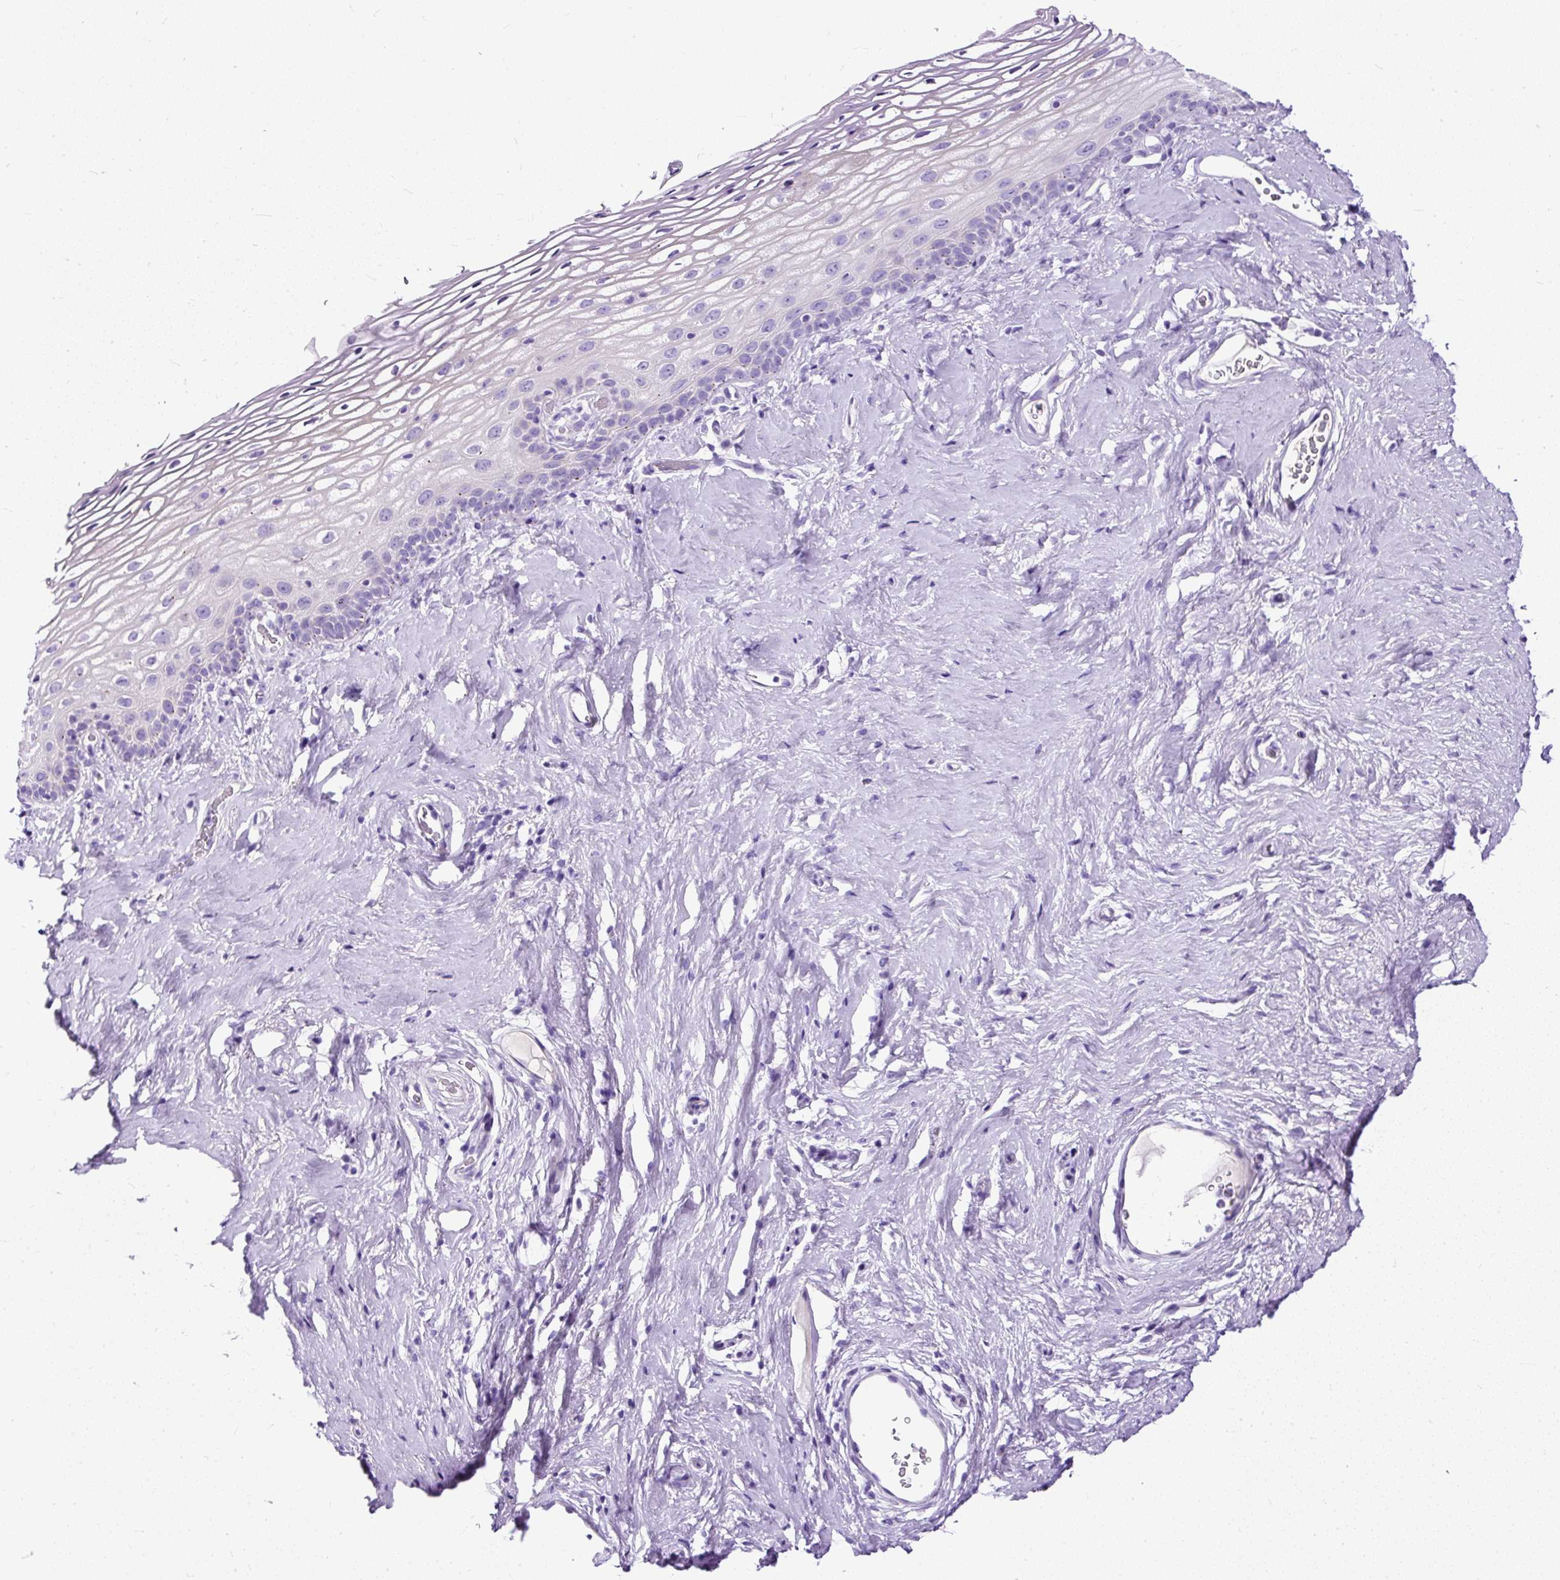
{"staining": {"intensity": "negative", "quantity": "none", "location": "none"}, "tissue": "vagina", "cell_type": "Squamous epithelial cells", "image_type": "normal", "snomed": [{"axis": "morphology", "description": "Normal tissue, NOS"}, {"axis": "morphology", "description": "Adenocarcinoma, NOS"}, {"axis": "topography", "description": "Rectum"}, {"axis": "topography", "description": "Vagina"}, {"axis": "topography", "description": "Peripheral nerve tissue"}], "caption": "Unremarkable vagina was stained to show a protein in brown. There is no significant expression in squamous epithelial cells. Brightfield microscopy of immunohistochemistry (IHC) stained with DAB (3,3'-diaminobenzidine) (brown) and hematoxylin (blue), captured at high magnification.", "gene": "STOX2", "patient": {"sex": "female", "age": 71}}